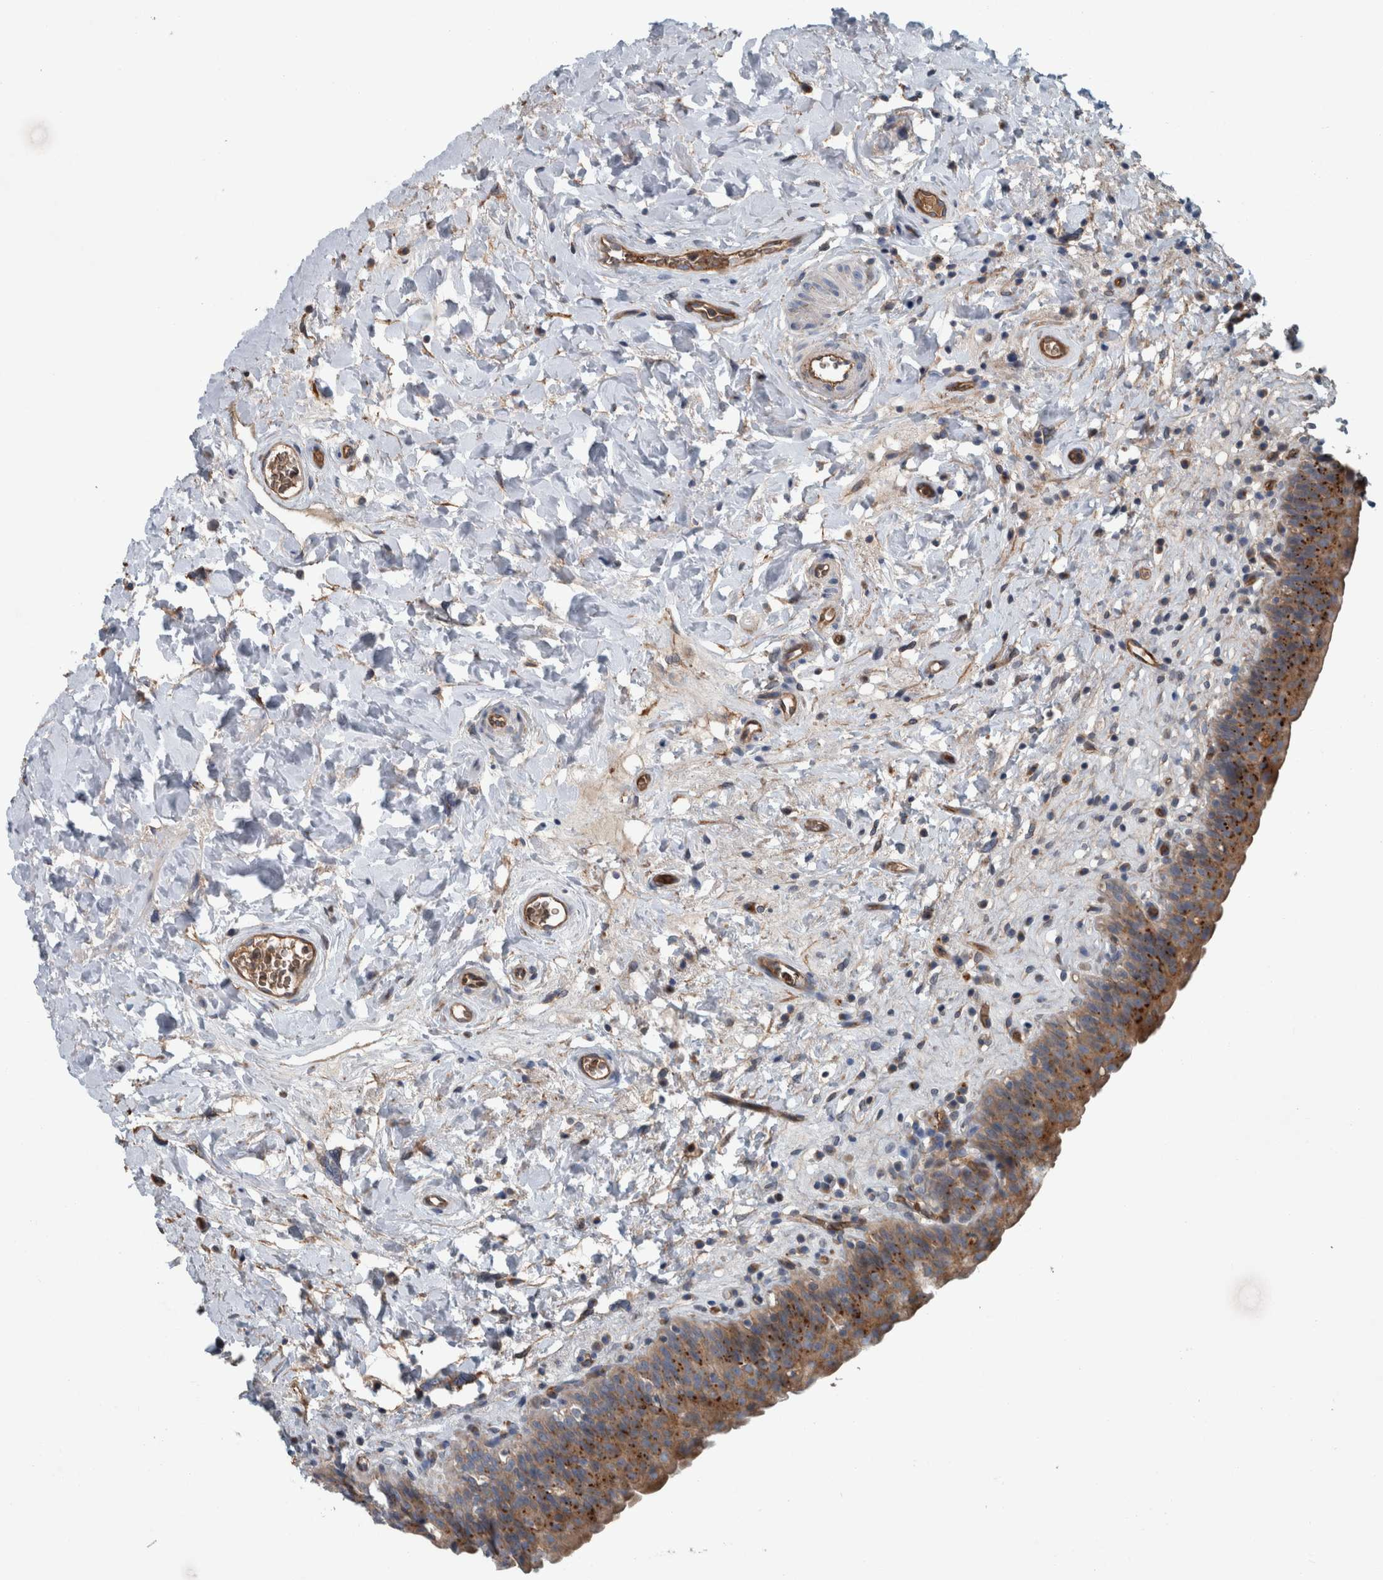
{"staining": {"intensity": "strong", "quantity": ">75%", "location": "cytoplasmic/membranous"}, "tissue": "urinary bladder", "cell_type": "Urothelial cells", "image_type": "normal", "snomed": [{"axis": "morphology", "description": "Normal tissue, NOS"}, {"axis": "topography", "description": "Urinary bladder"}], "caption": "Approximately >75% of urothelial cells in normal urinary bladder demonstrate strong cytoplasmic/membranous protein staining as visualized by brown immunohistochemical staining.", "gene": "GLT8D2", "patient": {"sex": "male", "age": 83}}